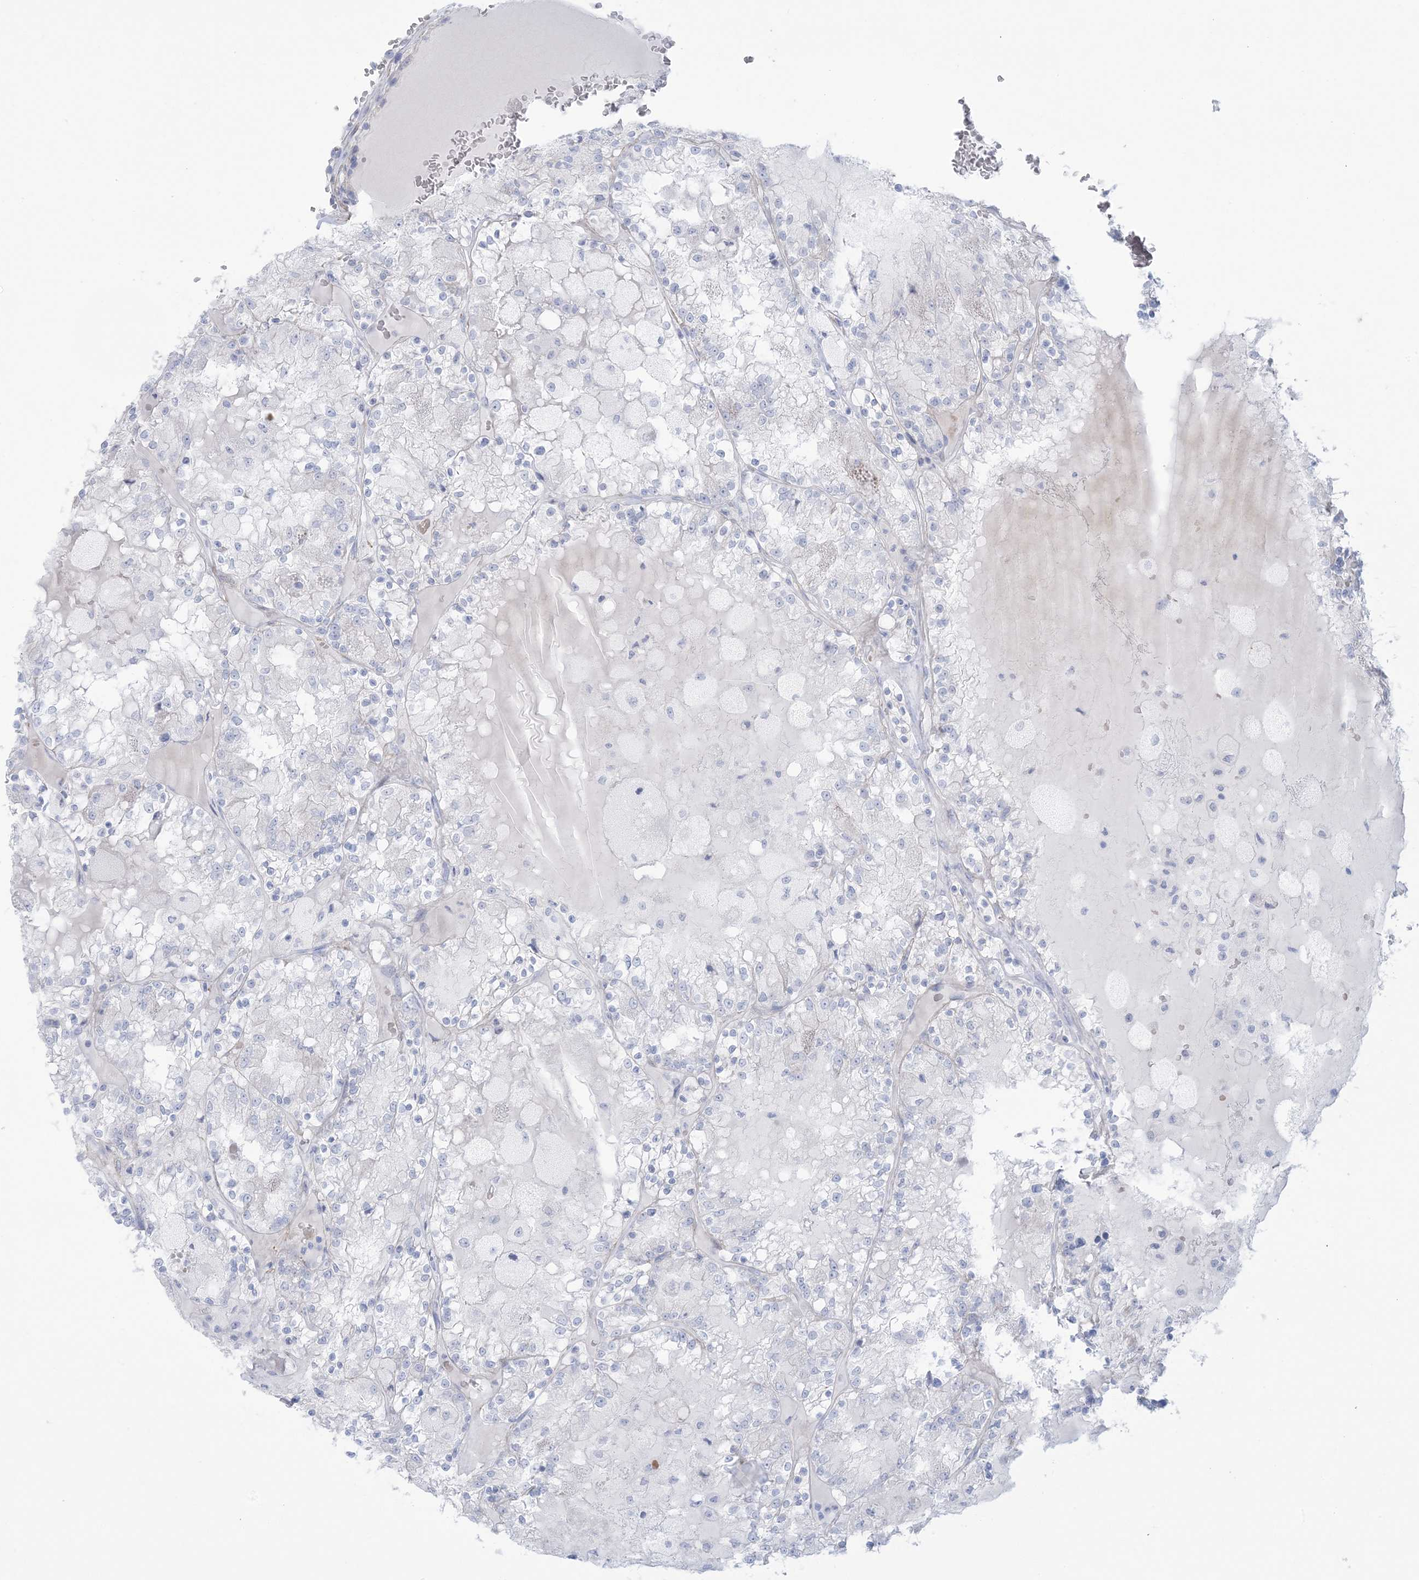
{"staining": {"intensity": "negative", "quantity": "none", "location": "none"}, "tissue": "renal cancer", "cell_type": "Tumor cells", "image_type": "cancer", "snomed": [{"axis": "morphology", "description": "Adenocarcinoma, NOS"}, {"axis": "topography", "description": "Kidney"}], "caption": "Tumor cells show no significant positivity in adenocarcinoma (renal). (Brightfield microscopy of DAB immunohistochemistry at high magnification).", "gene": "AGXT", "patient": {"sex": "female", "age": 56}}